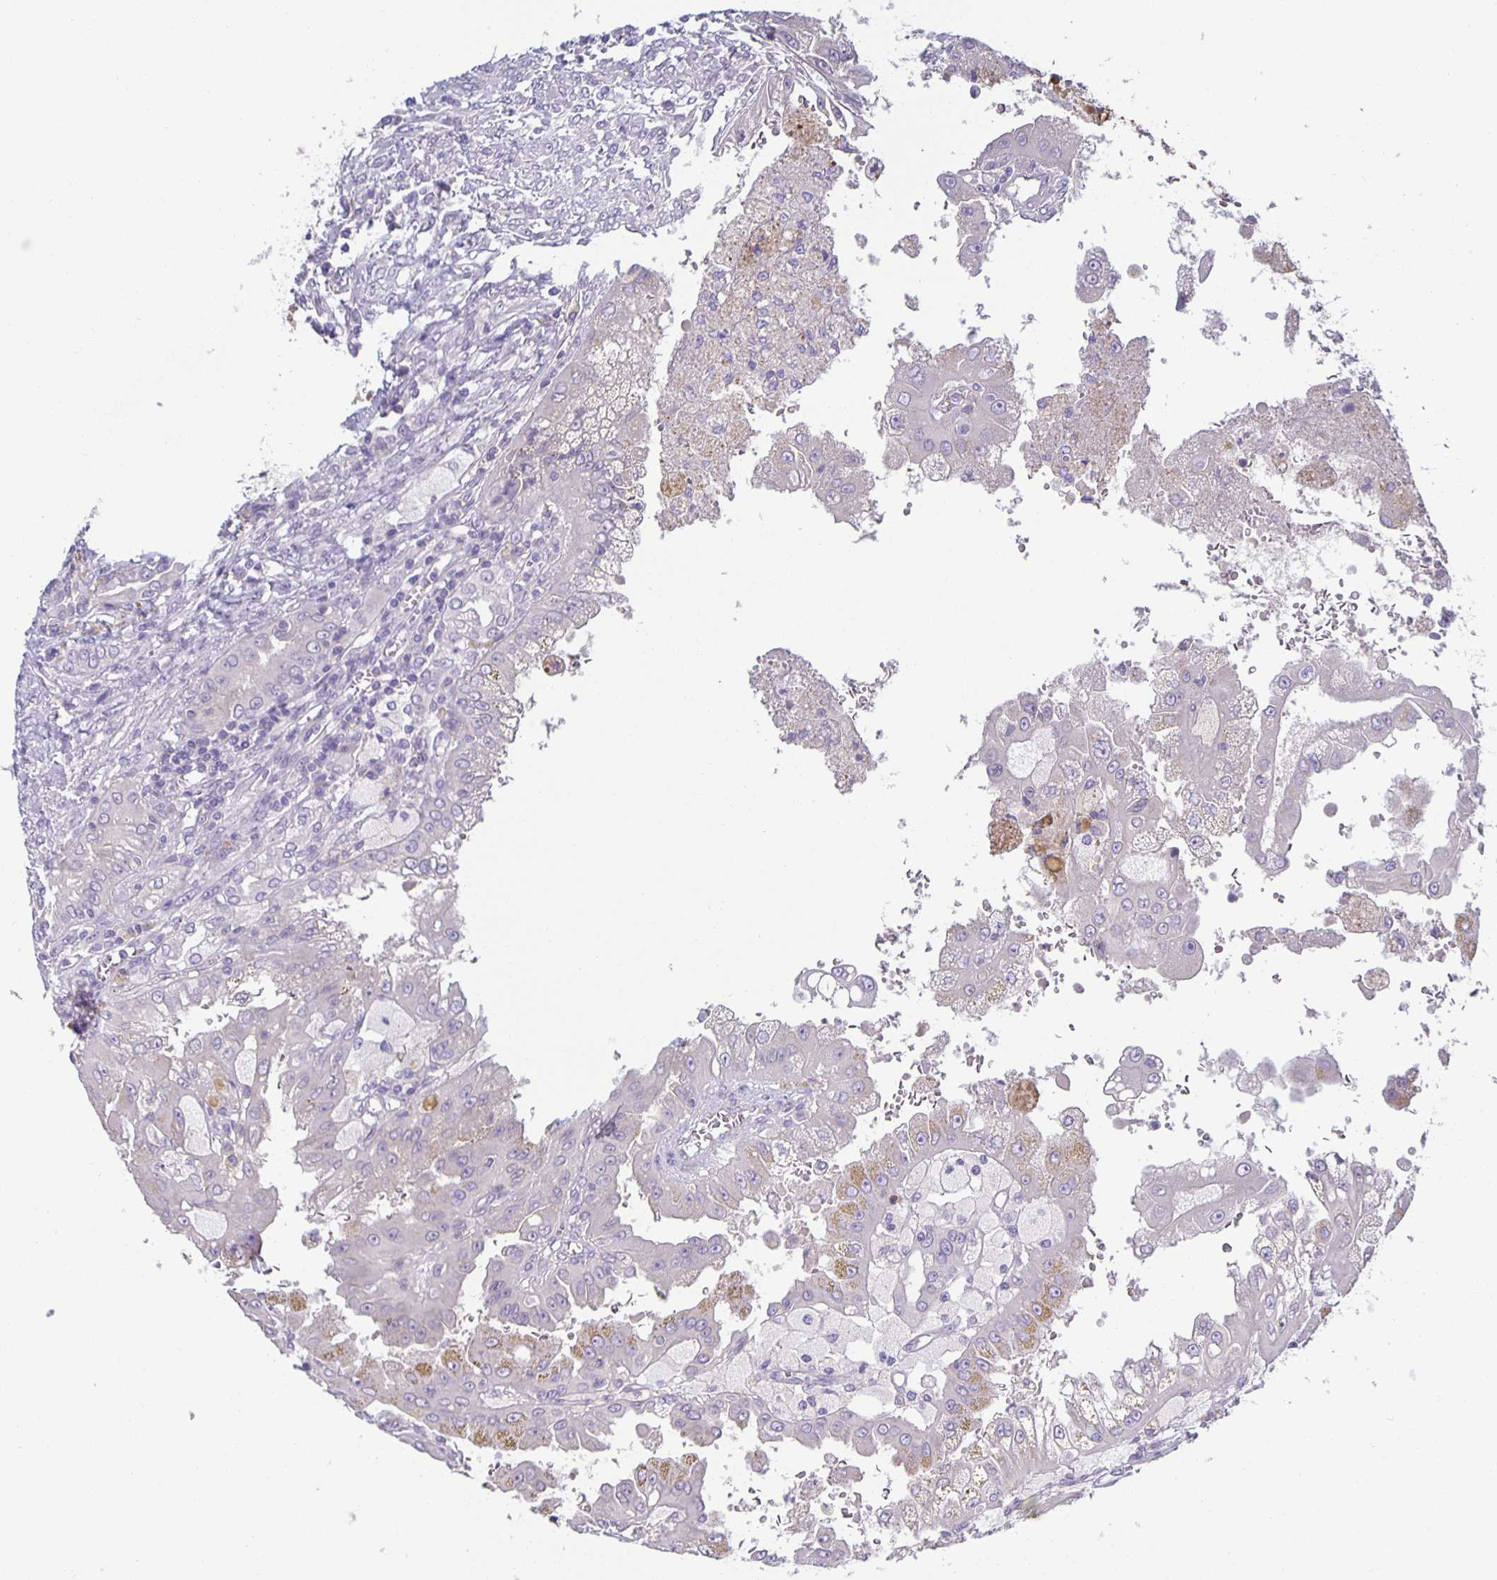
{"staining": {"intensity": "negative", "quantity": "none", "location": "none"}, "tissue": "renal cancer", "cell_type": "Tumor cells", "image_type": "cancer", "snomed": [{"axis": "morphology", "description": "Adenocarcinoma, NOS"}, {"axis": "topography", "description": "Kidney"}], "caption": "This is an IHC photomicrograph of renal adenocarcinoma. There is no positivity in tumor cells.", "gene": "PTPN3", "patient": {"sex": "male", "age": 58}}